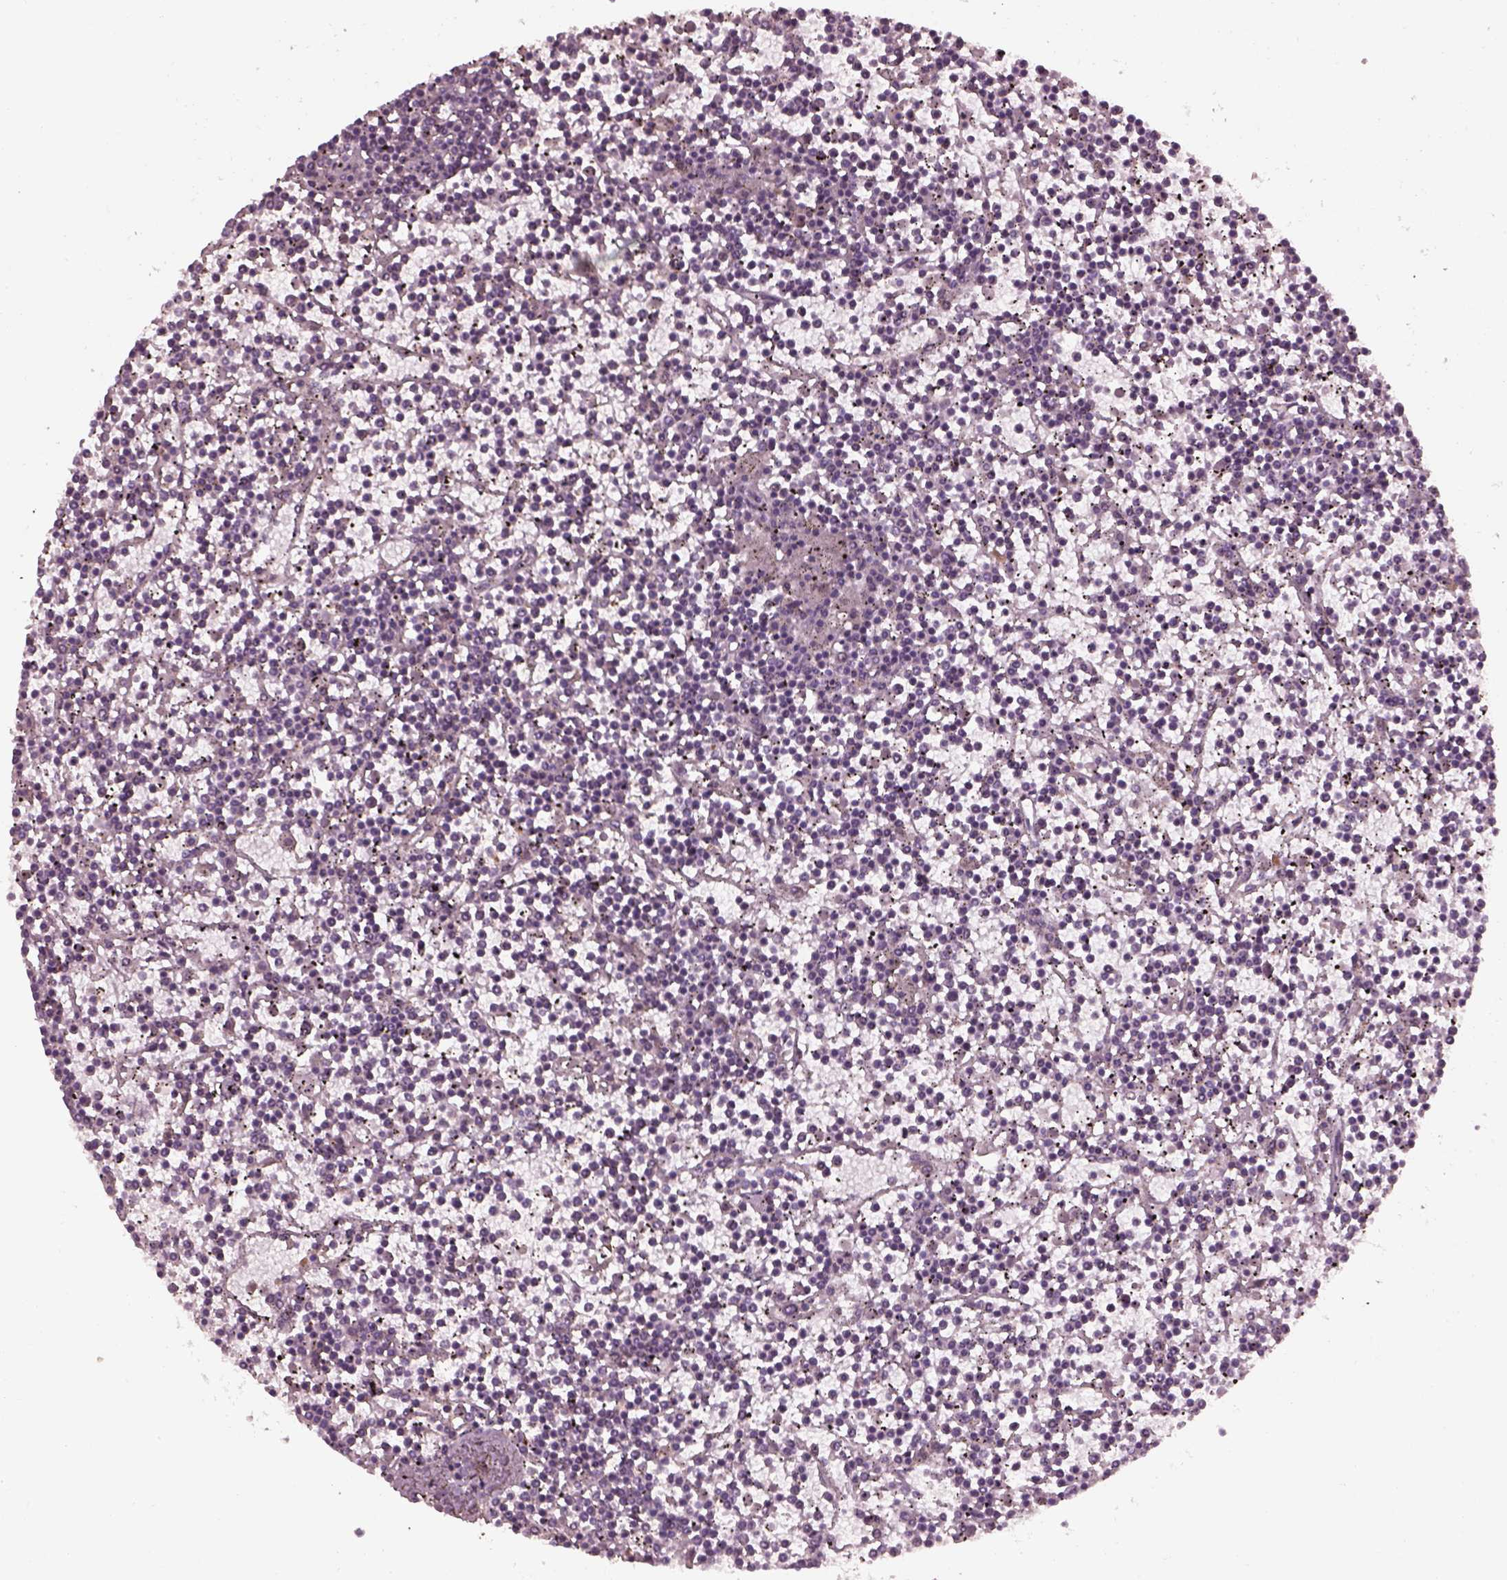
{"staining": {"intensity": "negative", "quantity": "none", "location": "none"}, "tissue": "lymphoma", "cell_type": "Tumor cells", "image_type": "cancer", "snomed": [{"axis": "morphology", "description": "Malignant lymphoma, non-Hodgkin's type, Low grade"}, {"axis": "topography", "description": "Spleen"}], "caption": "There is no significant staining in tumor cells of low-grade malignant lymphoma, non-Hodgkin's type.", "gene": "EFEMP1", "patient": {"sex": "female", "age": 19}}